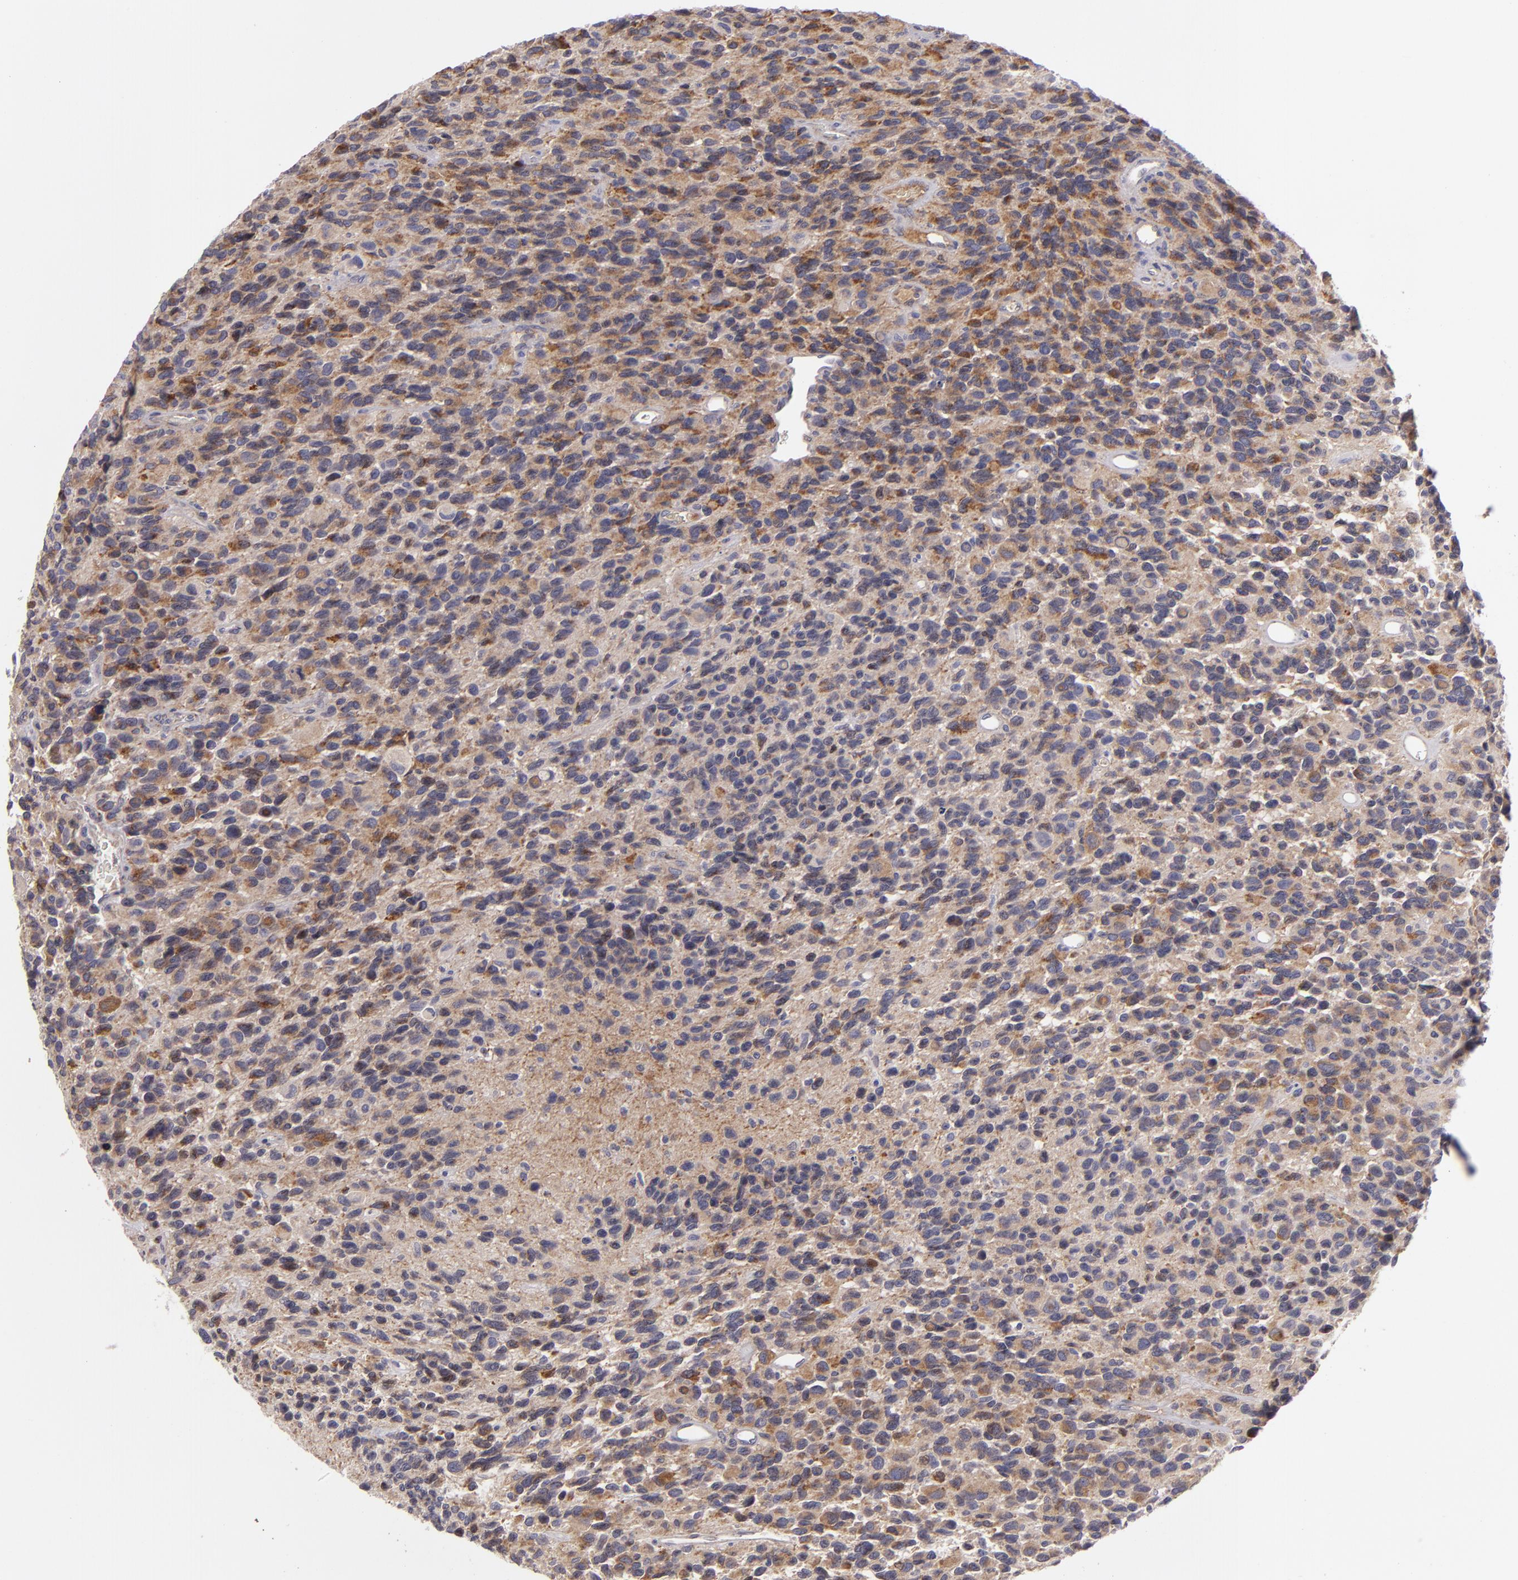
{"staining": {"intensity": "strong", "quantity": ">75%", "location": "cytoplasmic/membranous"}, "tissue": "glioma", "cell_type": "Tumor cells", "image_type": "cancer", "snomed": [{"axis": "morphology", "description": "Glioma, malignant, High grade"}, {"axis": "topography", "description": "Brain"}], "caption": "Strong cytoplasmic/membranous staining is identified in about >75% of tumor cells in high-grade glioma (malignant).", "gene": "CFB", "patient": {"sex": "male", "age": 77}}